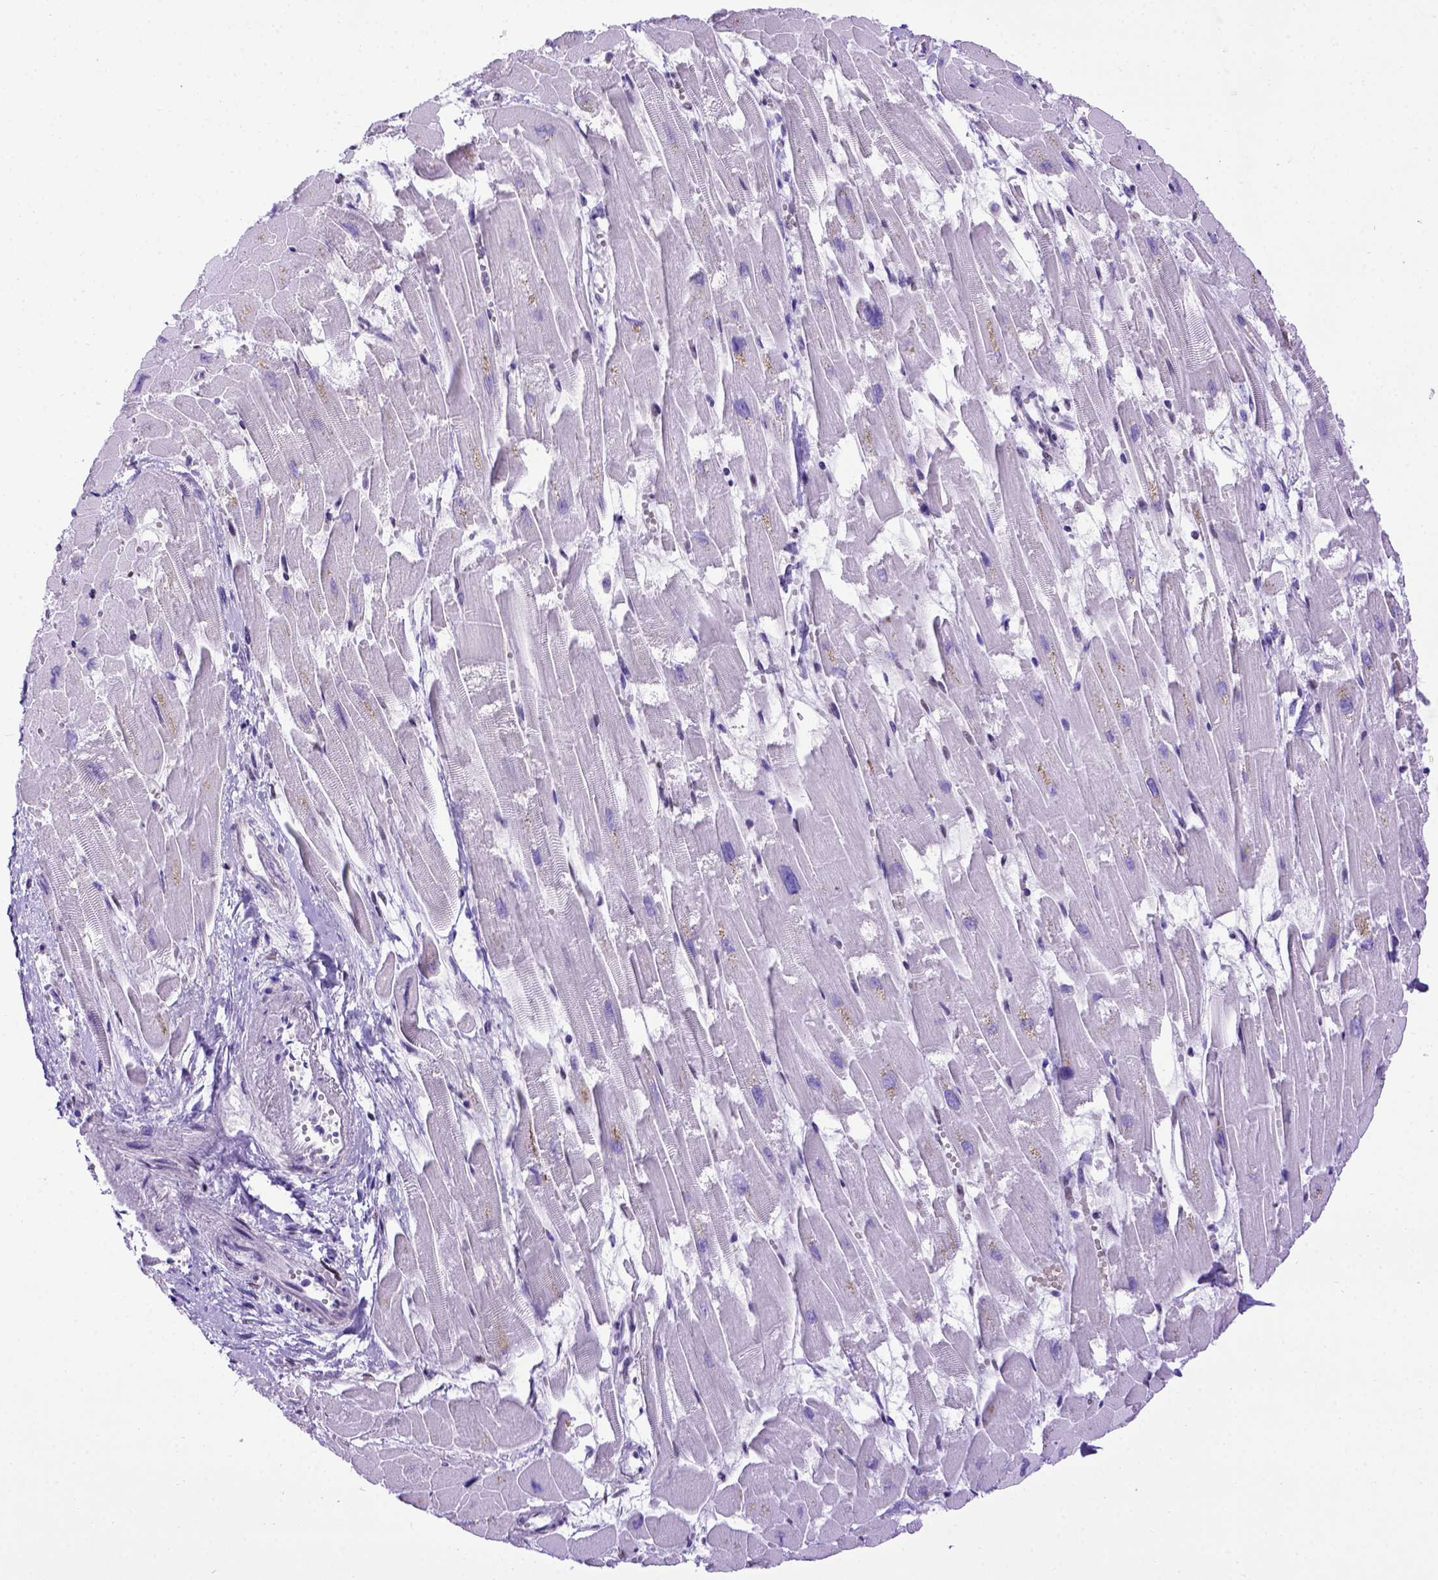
{"staining": {"intensity": "negative", "quantity": "none", "location": "none"}, "tissue": "heart muscle", "cell_type": "Cardiomyocytes", "image_type": "normal", "snomed": [{"axis": "morphology", "description": "Normal tissue, NOS"}, {"axis": "topography", "description": "Heart"}], "caption": "Immunohistochemistry (IHC) image of normal heart muscle stained for a protein (brown), which displays no positivity in cardiomyocytes.", "gene": "MEOX2", "patient": {"sex": "female", "age": 52}}